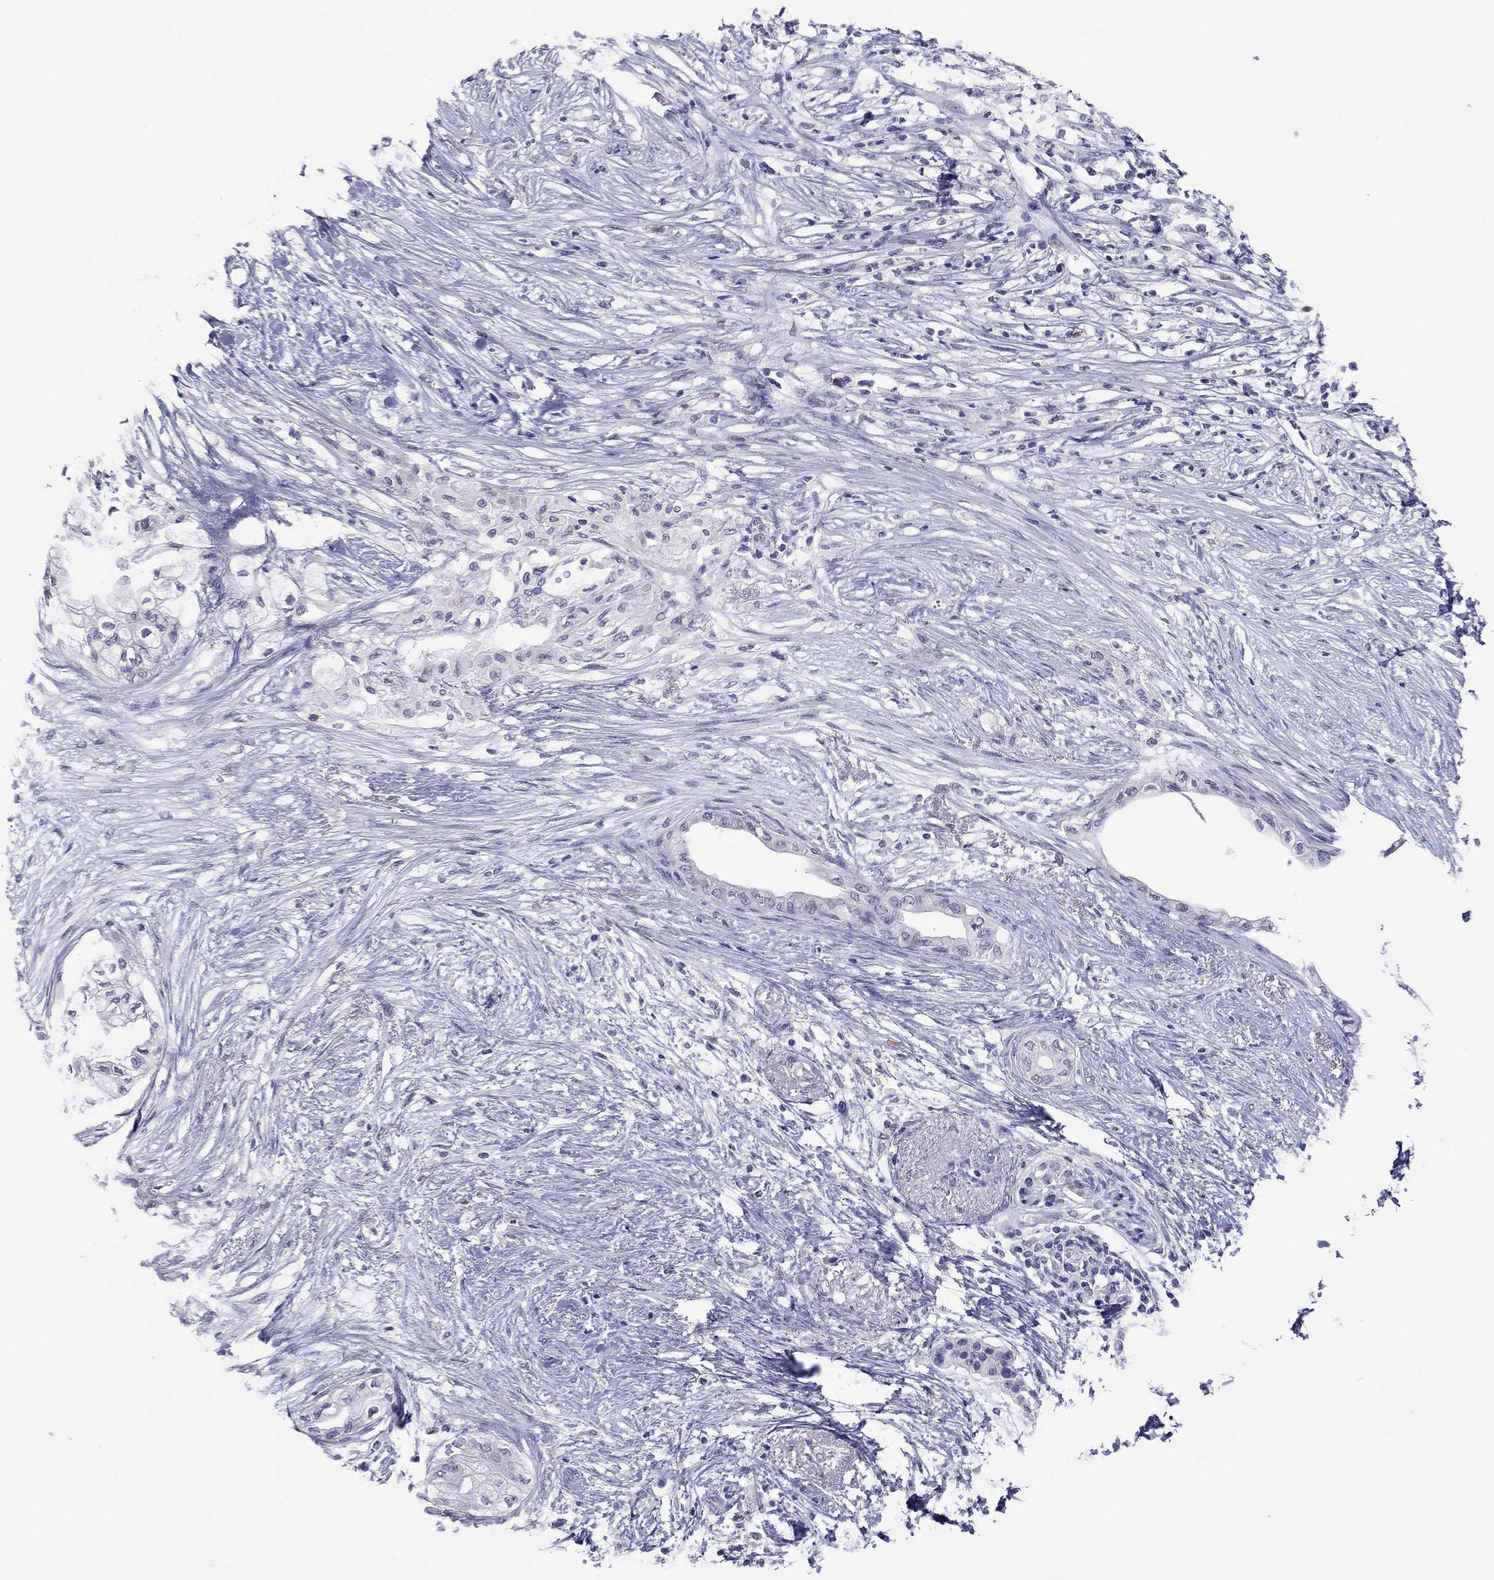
{"staining": {"intensity": "negative", "quantity": "none", "location": "none"}, "tissue": "pancreatic cancer", "cell_type": "Tumor cells", "image_type": "cancer", "snomed": [{"axis": "morphology", "description": "Normal tissue, NOS"}, {"axis": "morphology", "description": "Adenocarcinoma, NOS"}, {"axis": "topography", "description": "Pancreas"}, {"axis": "topography", "description": "Duodenum"}], "caption": "An image of human adenocarcinoma (pancreatic) is negative for staining in tumor cells. (Stains: DAB (3,3'-diaminobenzidine) immunohistochemistry (IHC) with hematoxylin counter stain, Microscopy: brightfield microscopy at high magnification).", "gene": "ITGAE", "patient": {"sex": "female", "age": 60}}